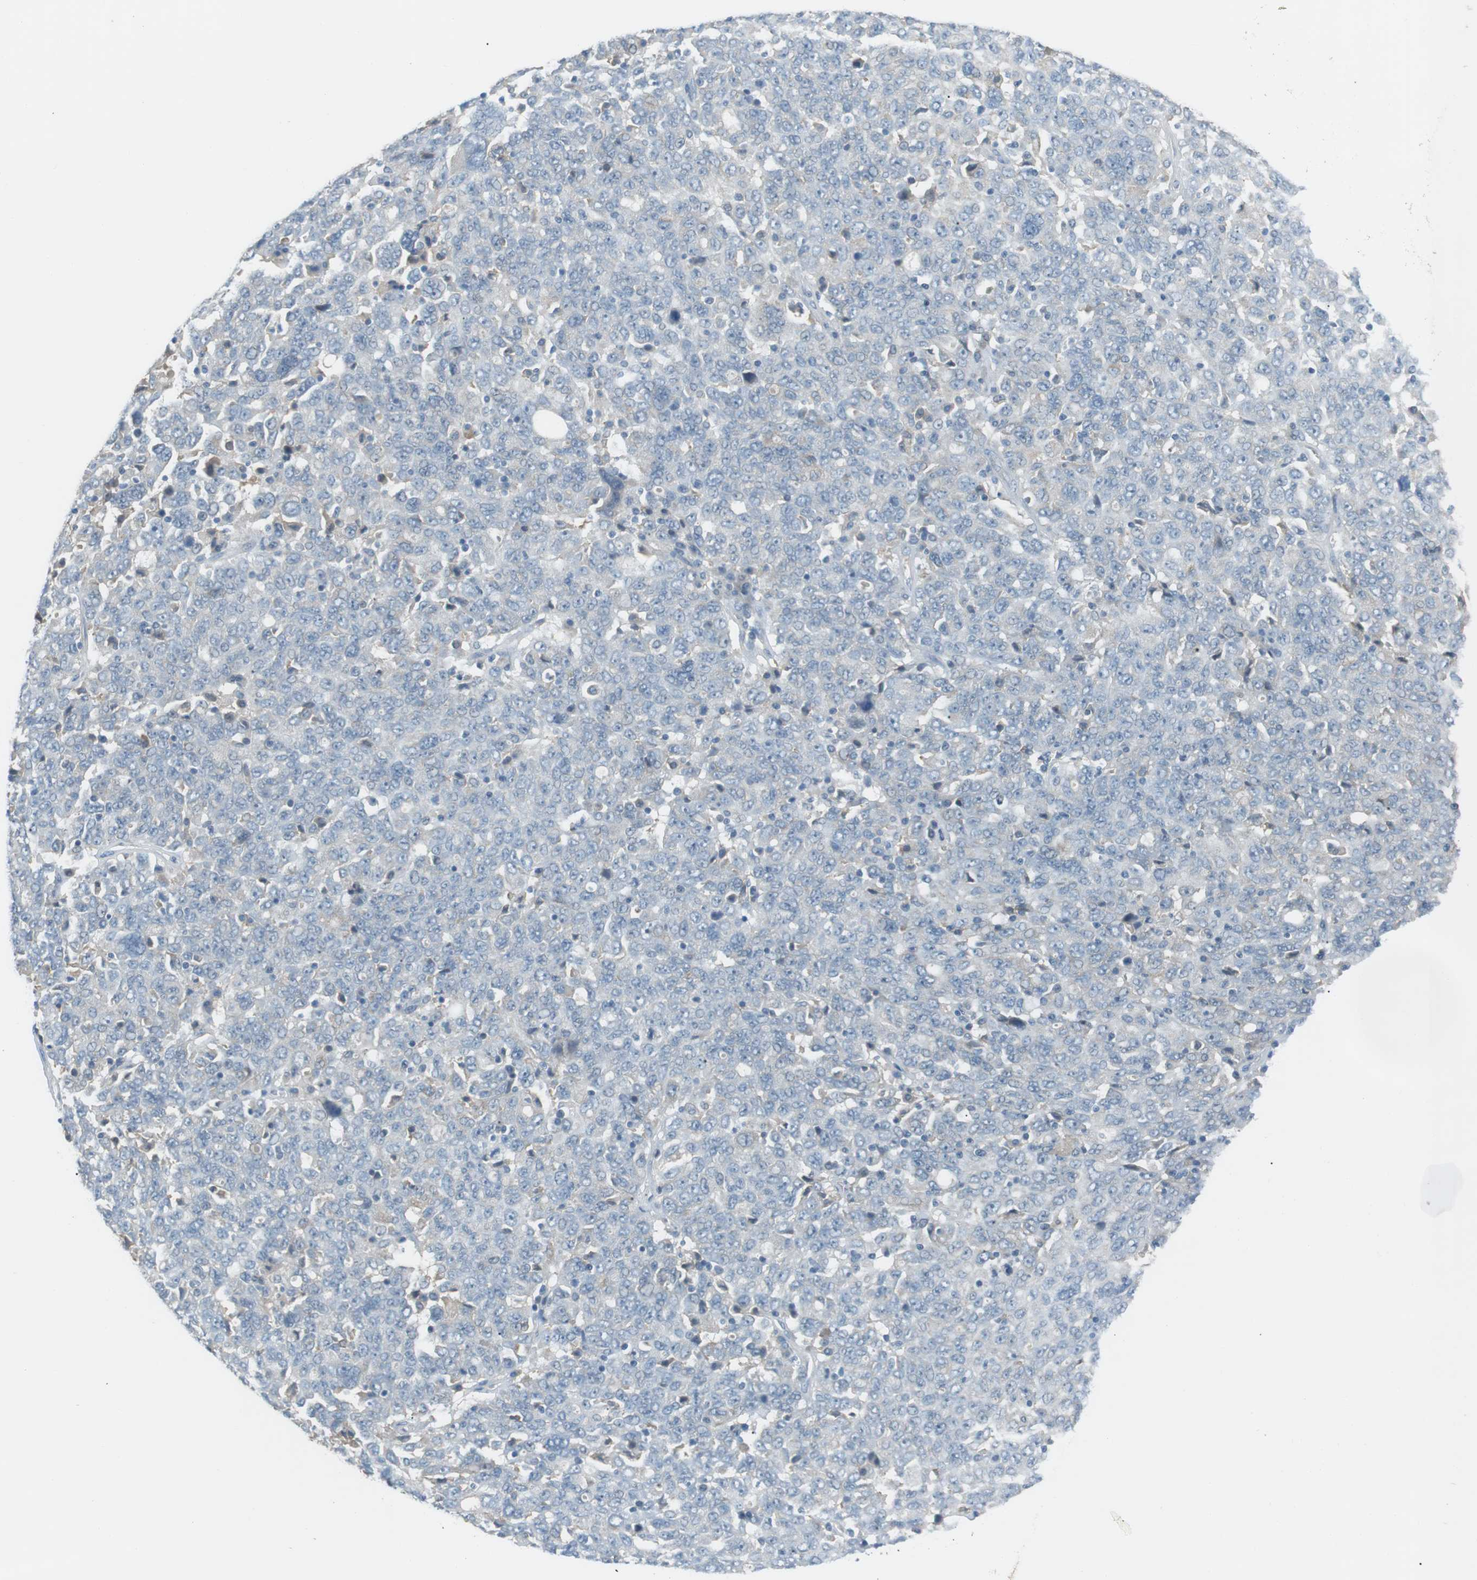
{"staining": {"intensity": "negative", "quantity": "none", "location": "none"}, "tissue": "ovarian cancer", "cell_type": "Tumor cells", "image_type": "cancer", "snomed": [{"axis": "morphology", "description": "Carcinoma, endometroid"}, {"axis": "topography", "description": "Ovary"}], "caption": "Immunohistochemistry of ovarian cancer (endometroid carcinoma) exhibits no positivity in tumor cells.", "gene": "RTN3", "patient": {"sex": "female", "age": 62}}